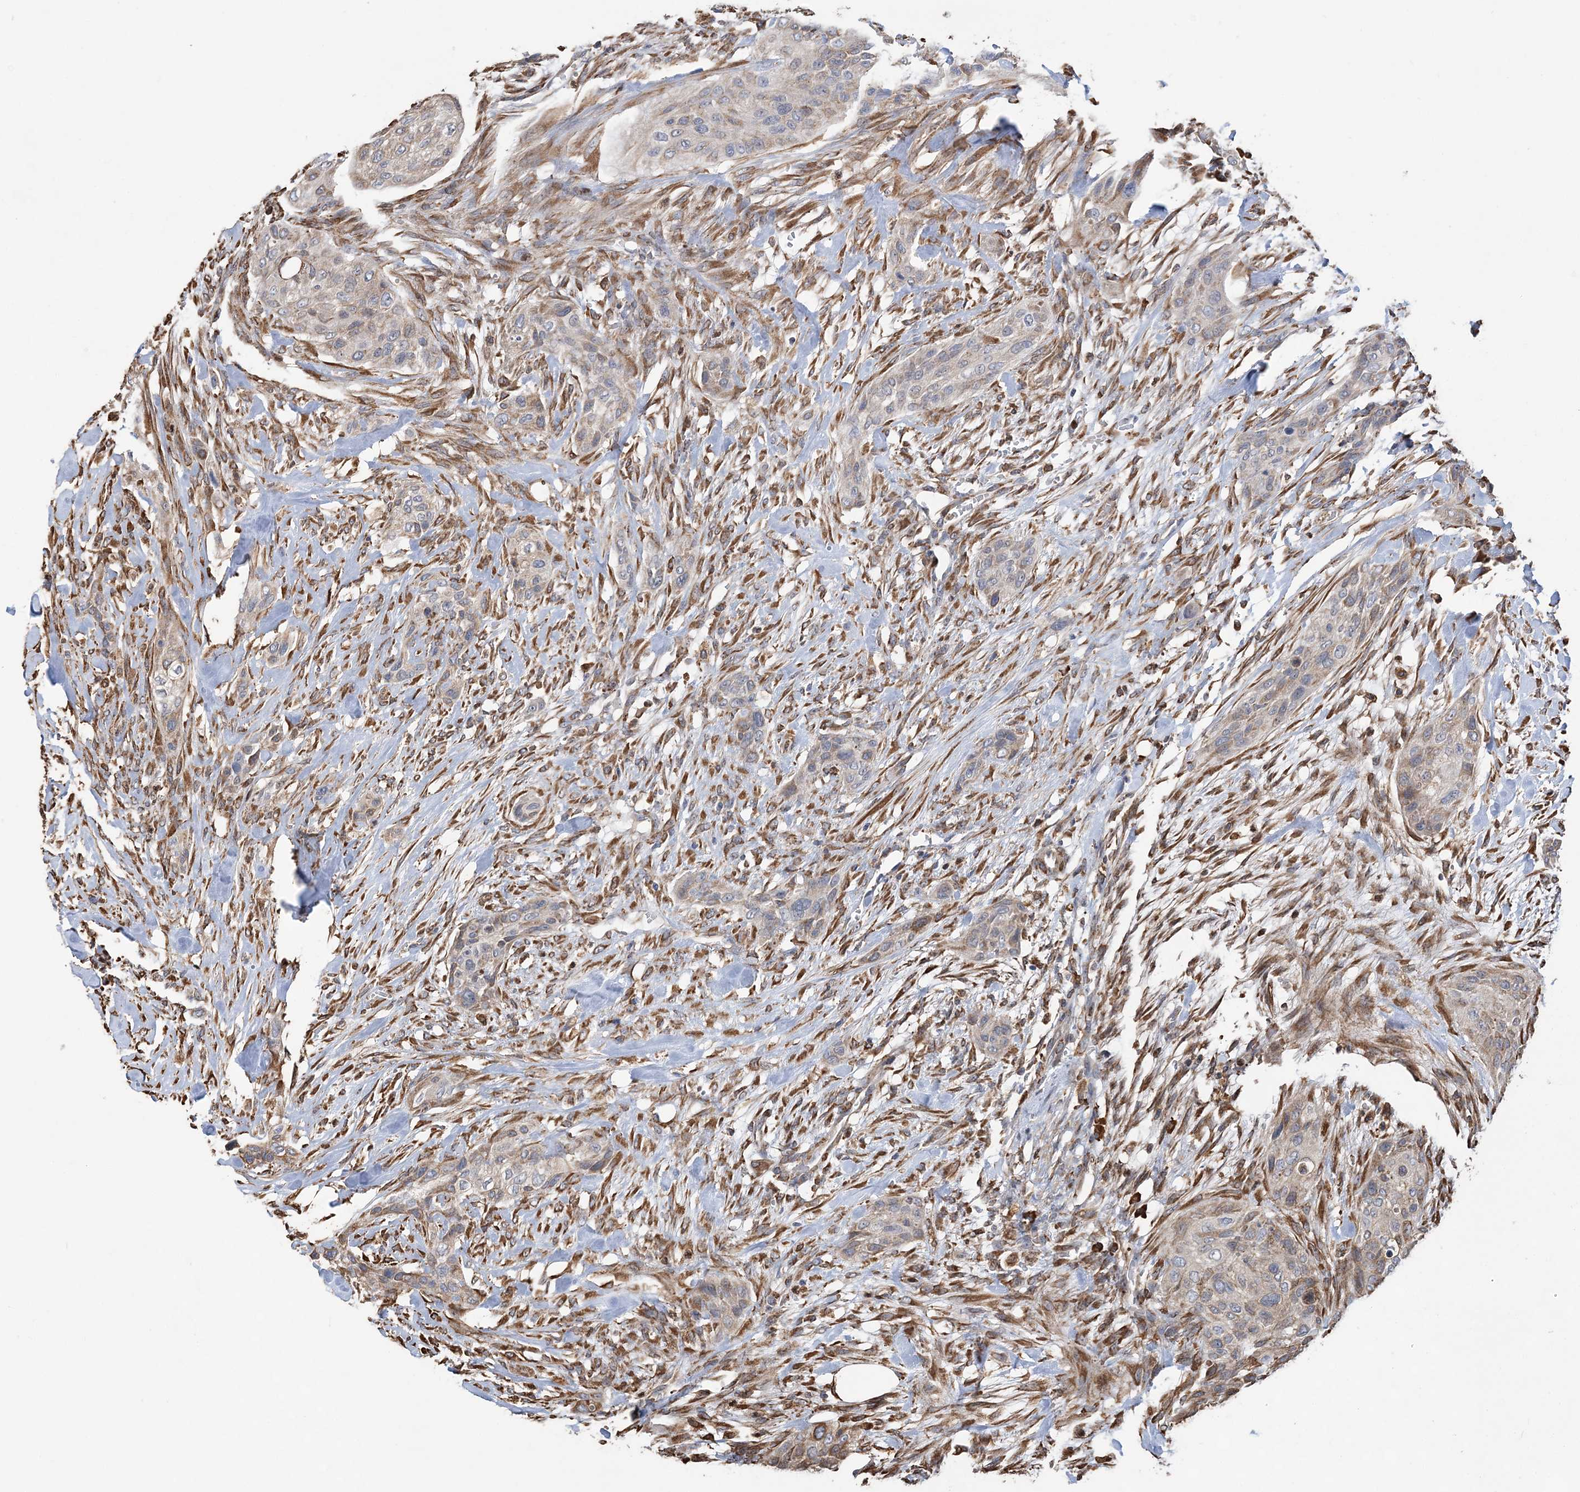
{"staining": {"intensity": "weak", "quantity": "25%-75%", "location": "cytoplasmic/membranous"}, "tissue": "urothelial cancer", "cell_type": "Tumor cells", "image_type": "cancer", "snomed": [{"axis": "morphology", "description": "Urothelial carcinoma, High grade"}, {"axis": "topography", "description": "Urinary bladder"}], "caption": "DAB (3,3'-diaminobenzidine) immunohistochemical staining of high-grade urothelial carcinoma exhibits weak cytoplasmic/membranous protein positivity in about 25%-75% of tumor cells. (DAB = brown stain, brightfield microscopy at high magnification).", "gene": "WDR12", "patient": {"sex": "male", "age": 35}}